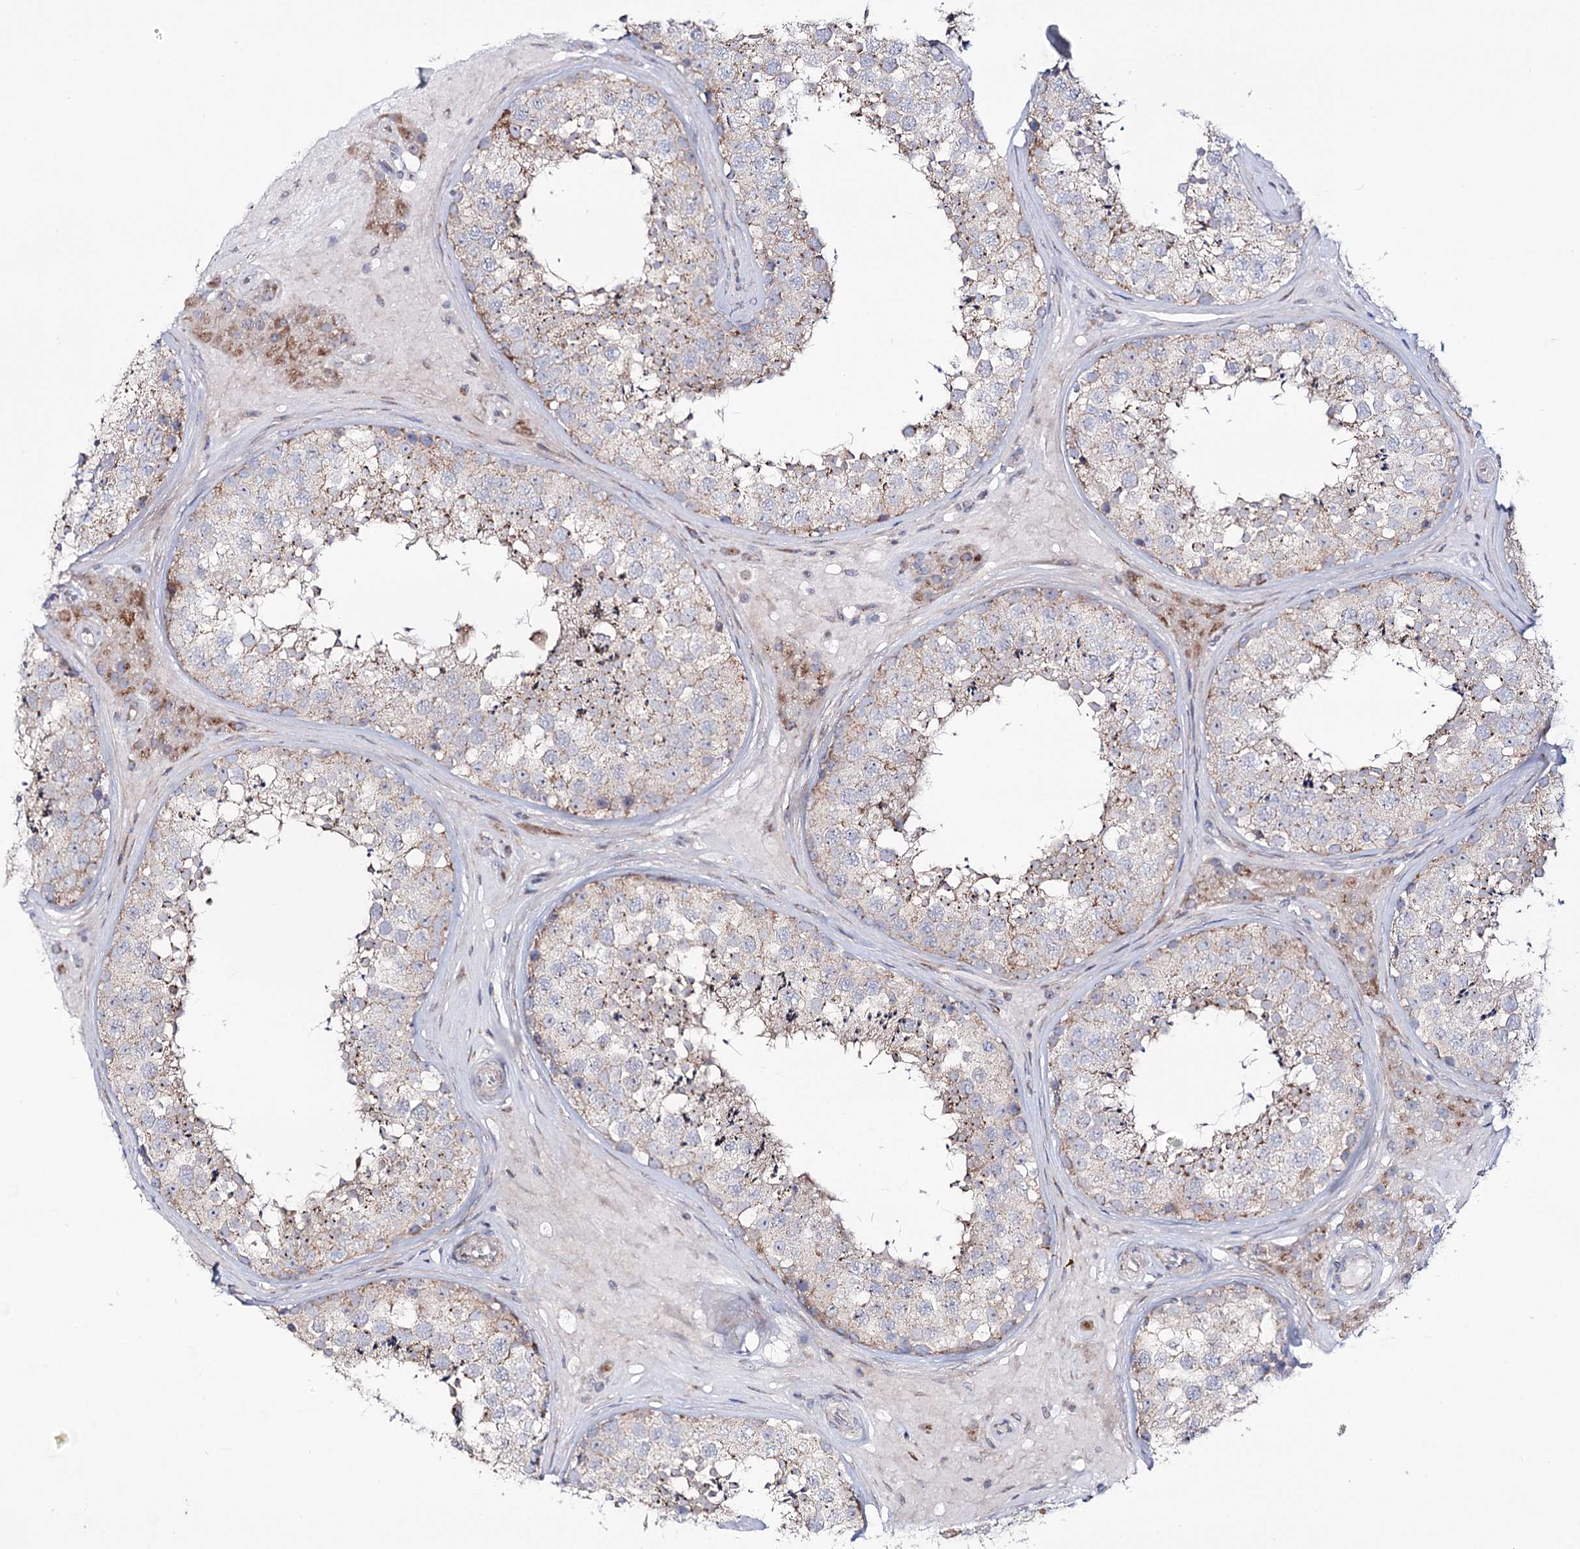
{"staining": {"intensity": "moderate", "quantity": "<25%", "location": "cytoplasmic/membranous"}, "tissue": "testis", "cell_type": "Cells in seminiferous ducts", "image_type": "normal", "snomed": [{"axis": "morphology", "description": "Normal tissue, NOS"}, {"axis": "topography", "description": "Testis"}], "caption": "Cells in seminiferous ducts reveal low levels of moderate cytoplasmic/membranous staining in approximately <25% of cells in benign human testis.", "gene": "METTL5", "patient": {"sex": "male", "age": 46}}